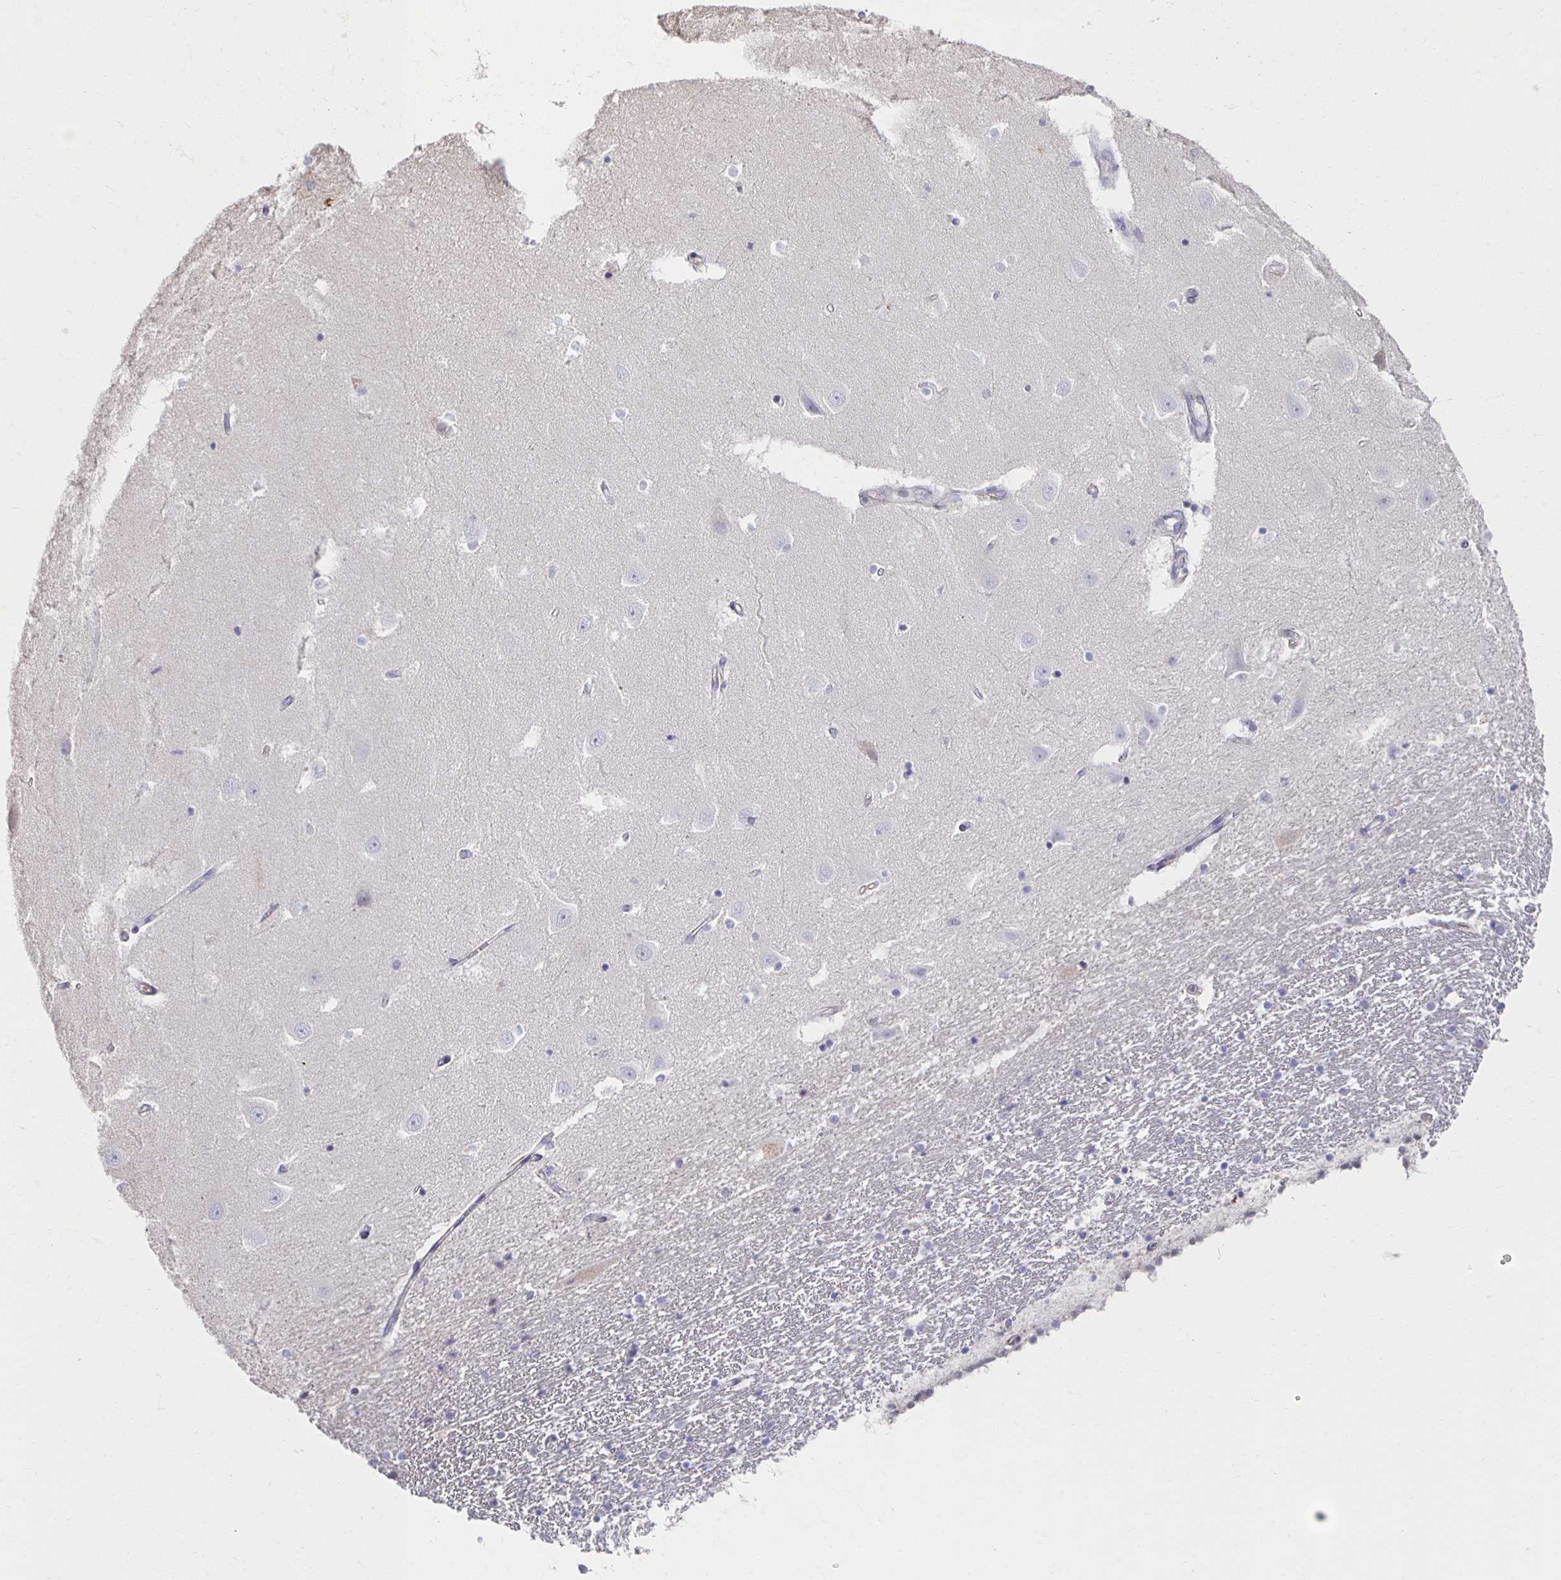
{"staining": {"intensity": "negative", "quantity": "none", "location": "none"}, "tissue": "hippocampus", "cell_type": "Glial cells", "image_type": "normal", "snomed": [{"axis": "morphology", "description": "Normal tissue, NOS"}, {"axis": "topography", "description": "Hippocampus"}], "caption": "A histopathology image of hippocampus stained for a protein reveals no brown staining in glial cells. The staining is performed using DAB brown chromogen with nuclei counter-stained in using hematoxylin.", "gene": "ZNF692", "patient": {"sex": "male", "age": 63}}